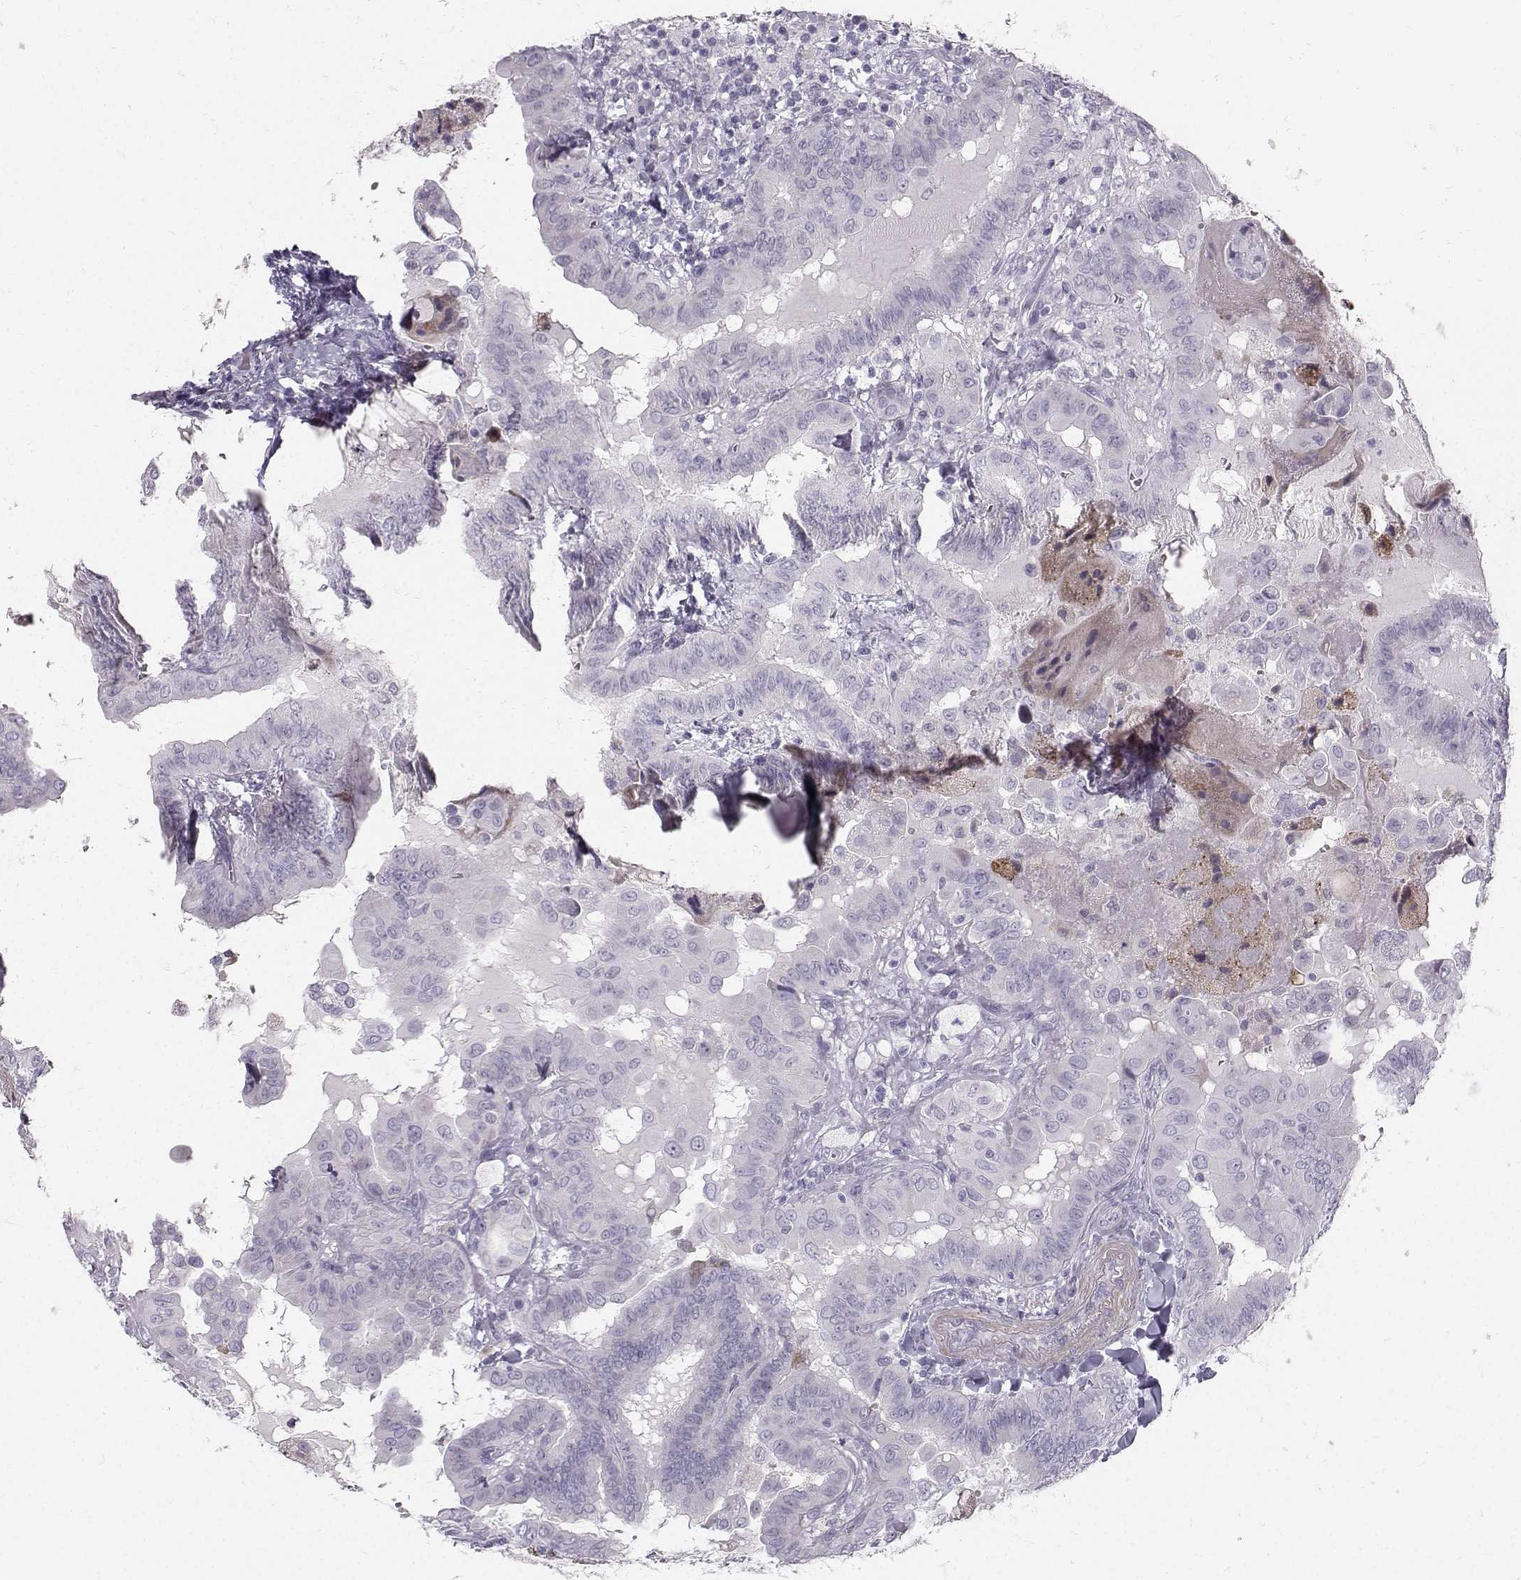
{"staining": {"intensity": "negative", "quantity": "none", "location": "none"}, "tissue": "thyroid cancer", "cell_type": "Tumor cells", "image_type": "cancer", "snomed": [{"axis": "morphology", "description": "Papillary adenocarcinoma, NOS"}, {"axis": "topography", "description": "Thyroid gland"}], "caption": "An immunohistochemistry (IHC) image of papillary adenocarcinoma (thyroid) is shown. There is no staining in tumor cells of papillary adenocarcinoma (thyroid).", "gene": "CASR", "patient": {"sex": "female", "age": 37}}